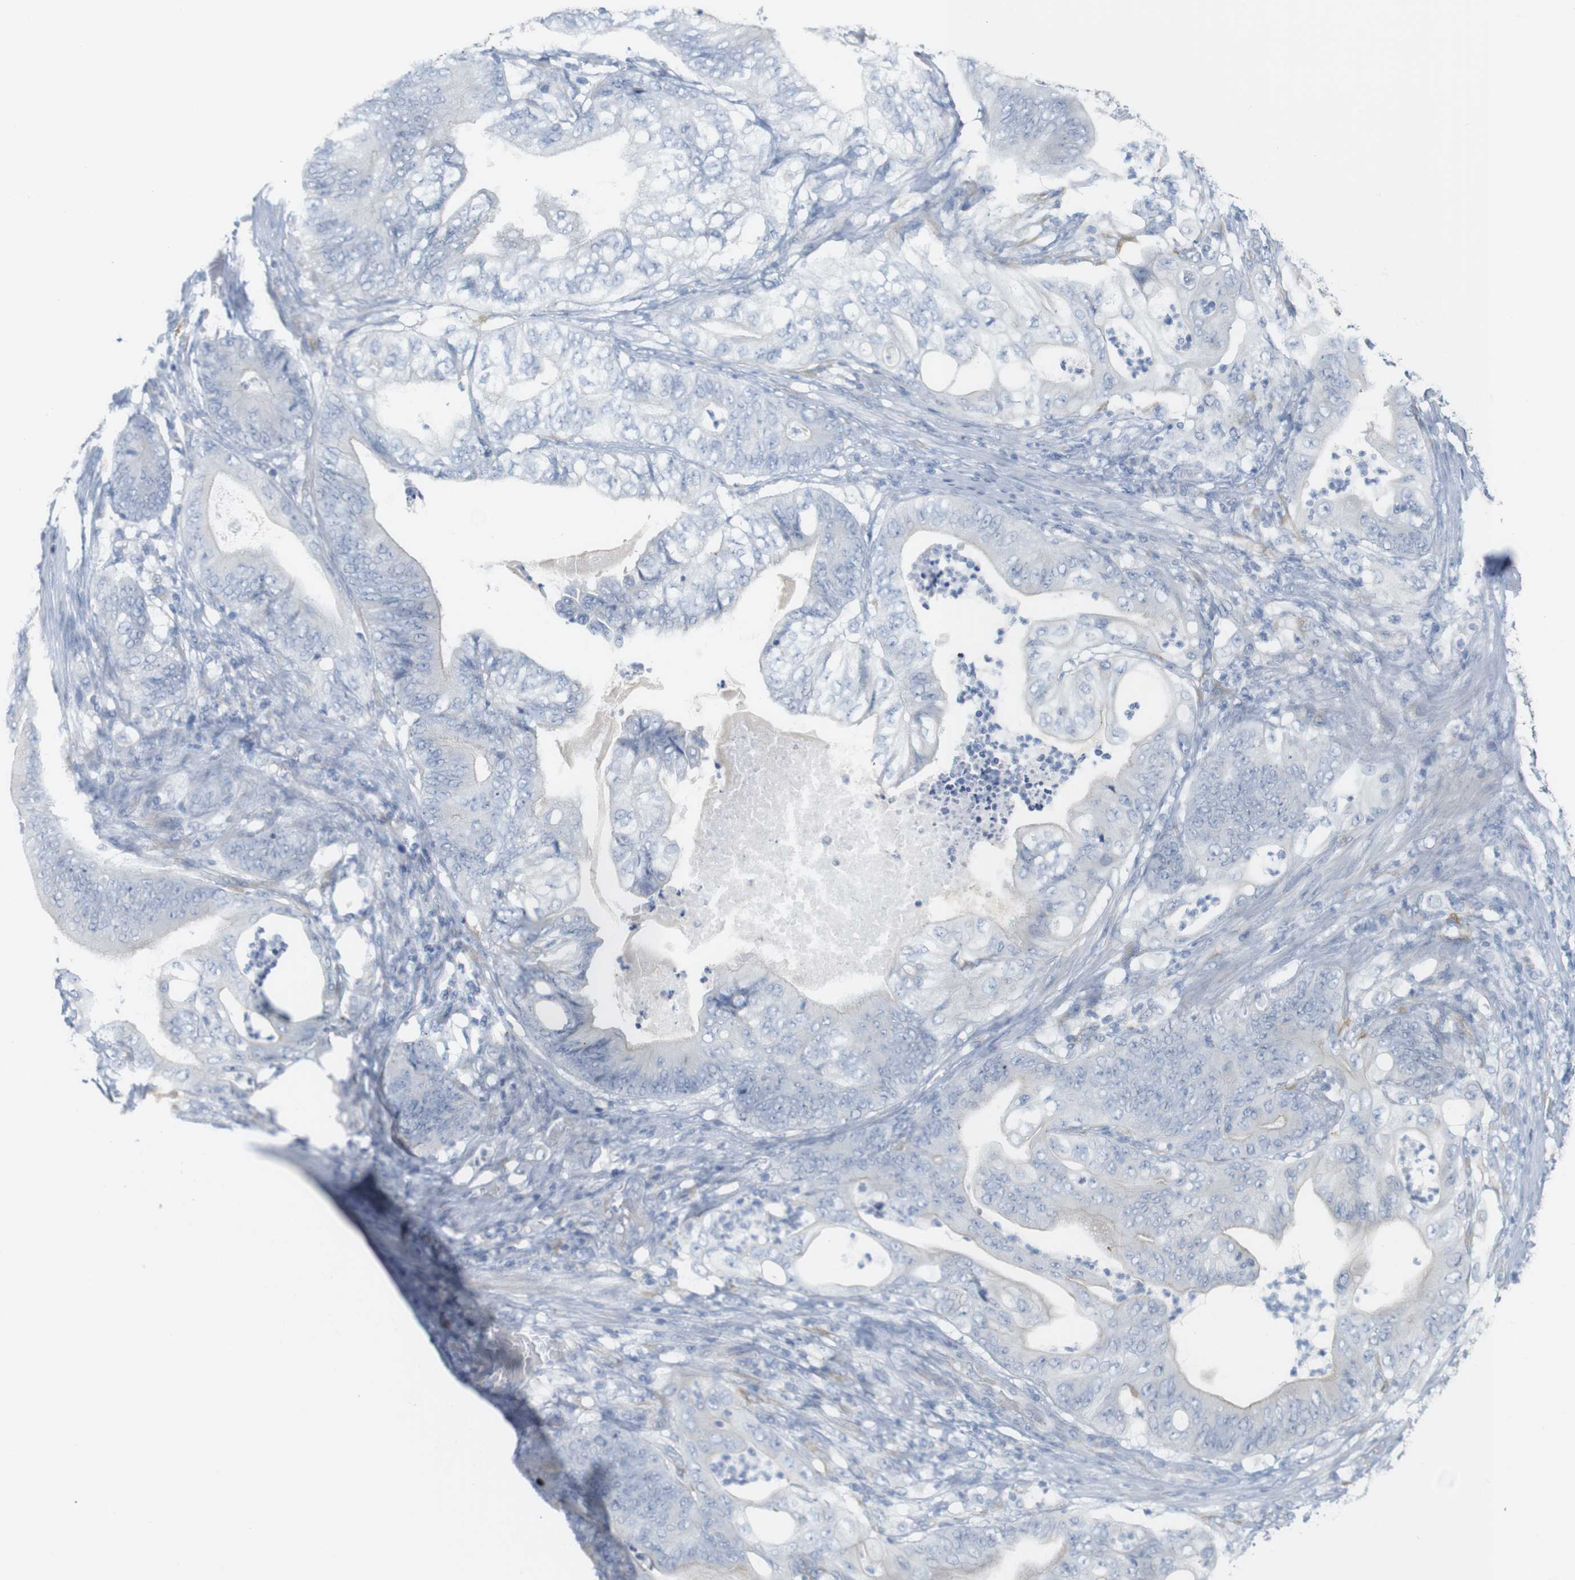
{"staining": {"intensity": "negative", "quantity": "none", "location": "none"}, "tissue": "stomach cancer", "cell_type": "Tumor cells", "image_type": "cancer", "snomed": [{"axis": "morphology", "description": "Adenocarcinoma, NOS"}, {"axis": "topography", "description": "Stomach"}], "caption": "The histopathology image shows no significant staining in tumor cells of stomach adenocarcinoma.", "gene": "RGS9", "patient": {"sex": "female", "age": 73}}